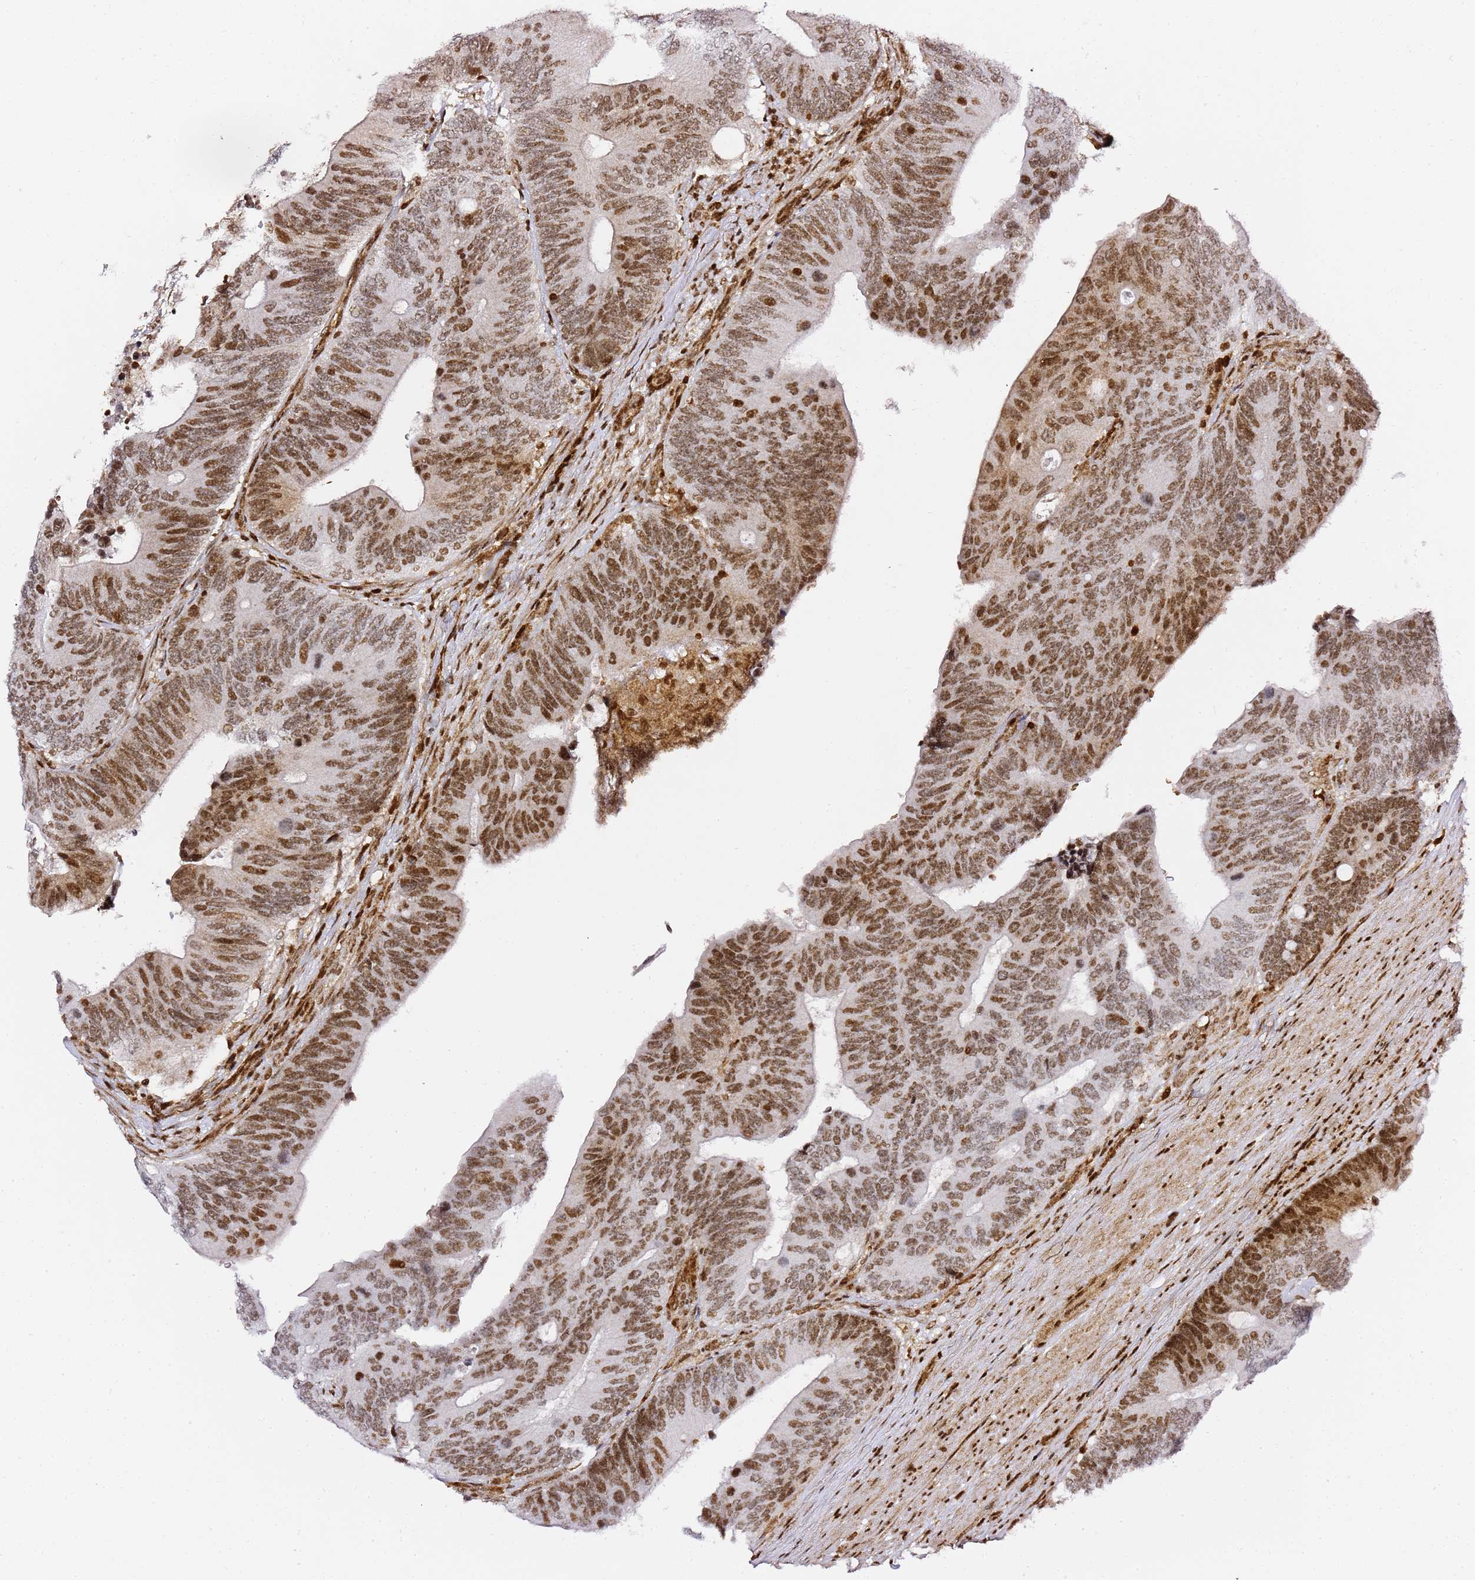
{"staining": {"intensity": "moderate", "quantity": ">75%", "location": "nuclear"}, "tissue": "colorectal cancer", "cell_type": "Tumor cells", "image_type": "cancer", "snomed": [{"axis": "morphology", "description": "Adenocarcinoma, NOS"}, {"axis": "topography", "description": "Colon"}], "caption": "Immunohistochemistry photomicrograph of neoplastic tissue: adenocarcinoma (colorectal) stained using immunohistochemistry (IHC) reveals medium levels of moderate protein expression localized specifically in the nuclear of tumor cells, appearing as a nuclear brown color.", "gene": "GBP2", "patient": {"sex": "male", "age": 87}}